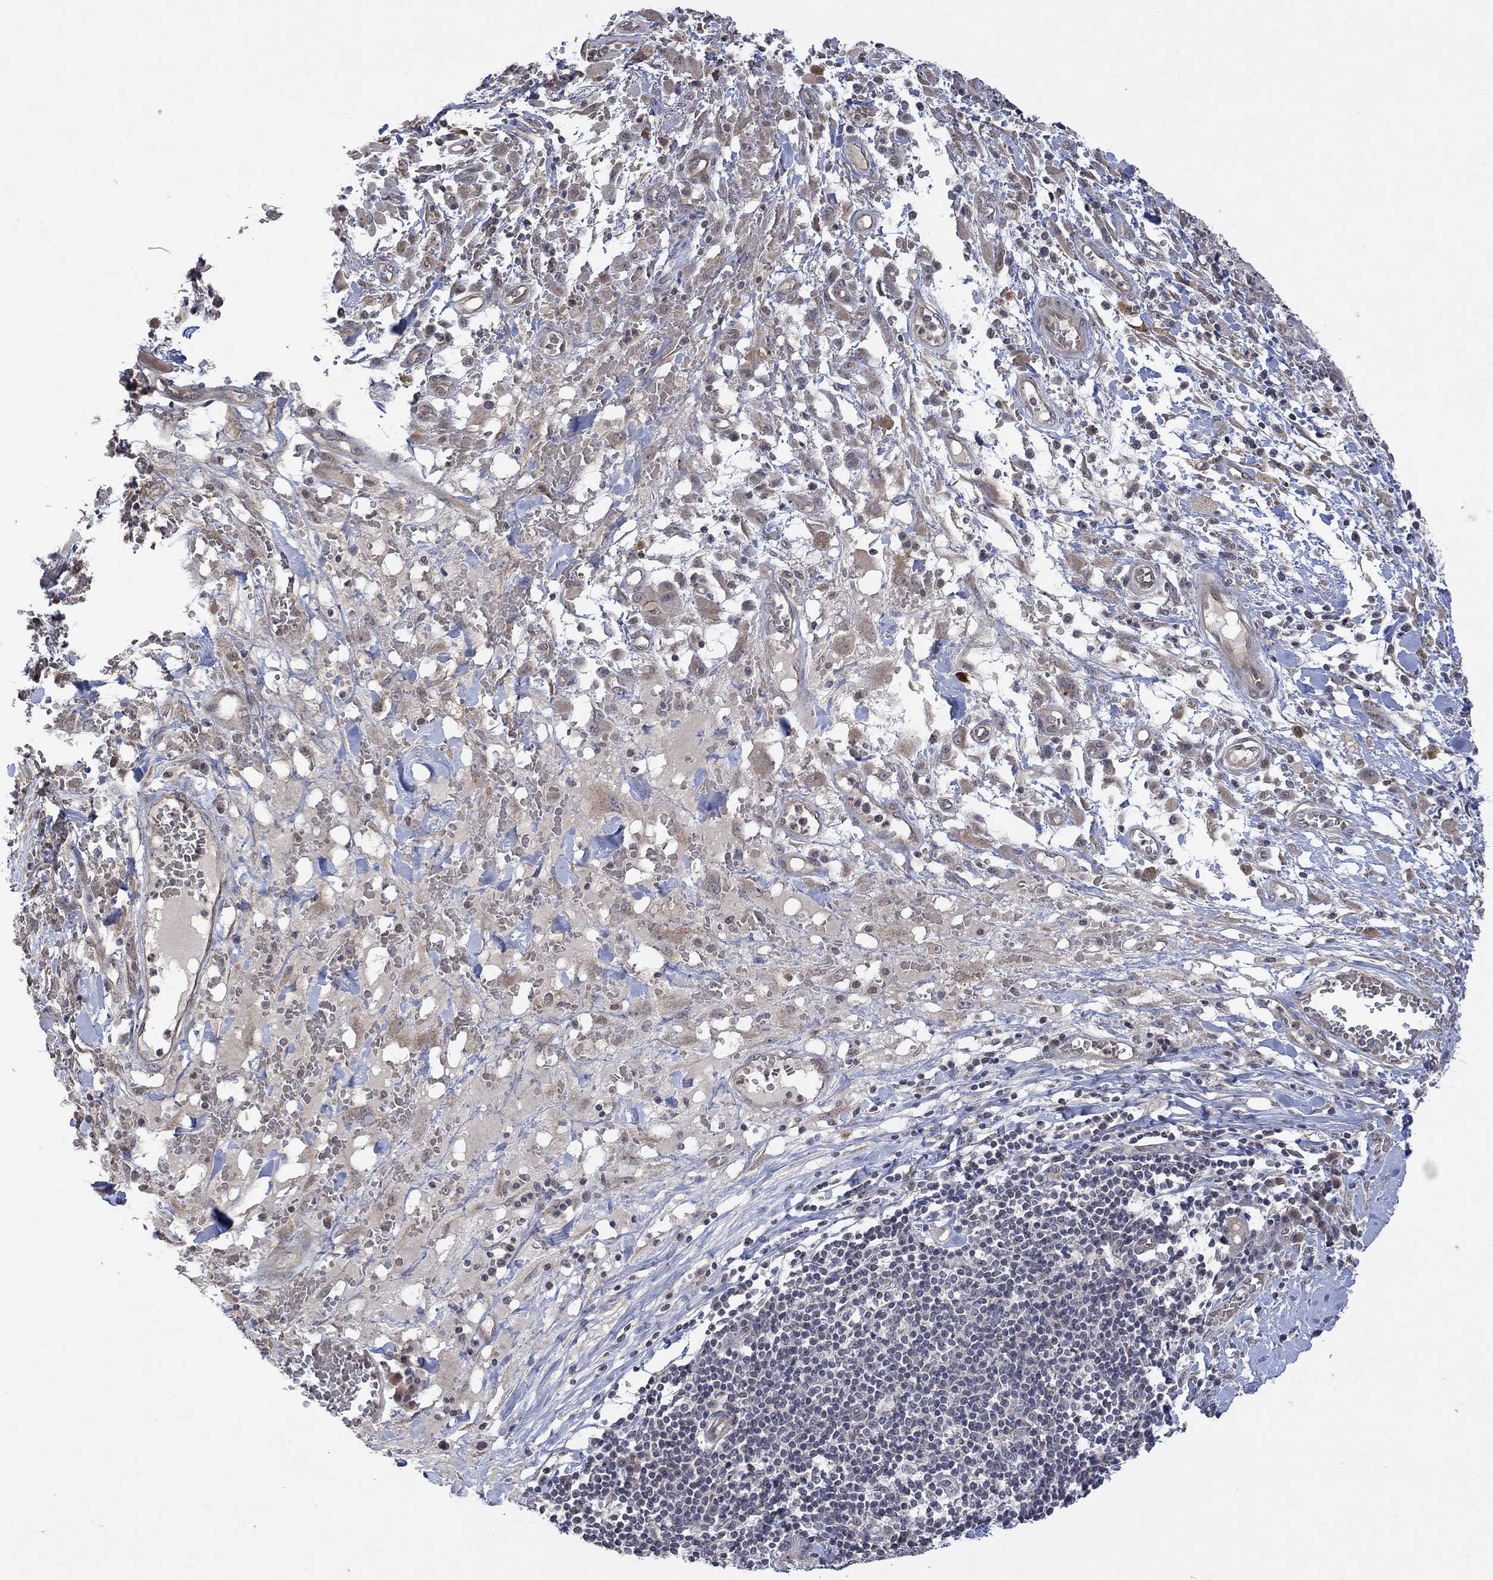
{"staining": {"intensity": "negative", "quantity": "none", "location": "none"}, "tissue": "melanoma", "cell_type": "Tumor cells", "image_type": "cancer", "snomed": [{"axis": "morphology", "description": "Malignant melanoma, NOS"}, {"axis": "topography", "description": "Skin"}], "caption": "Immunohistochemistry (IHC) micrograph of malignant melanoma stained for a protein (brown), which demonstrates no expression in tumor cells.", "gene": "GRIN2D", "patient": {"sex": "female", "age": 91}}